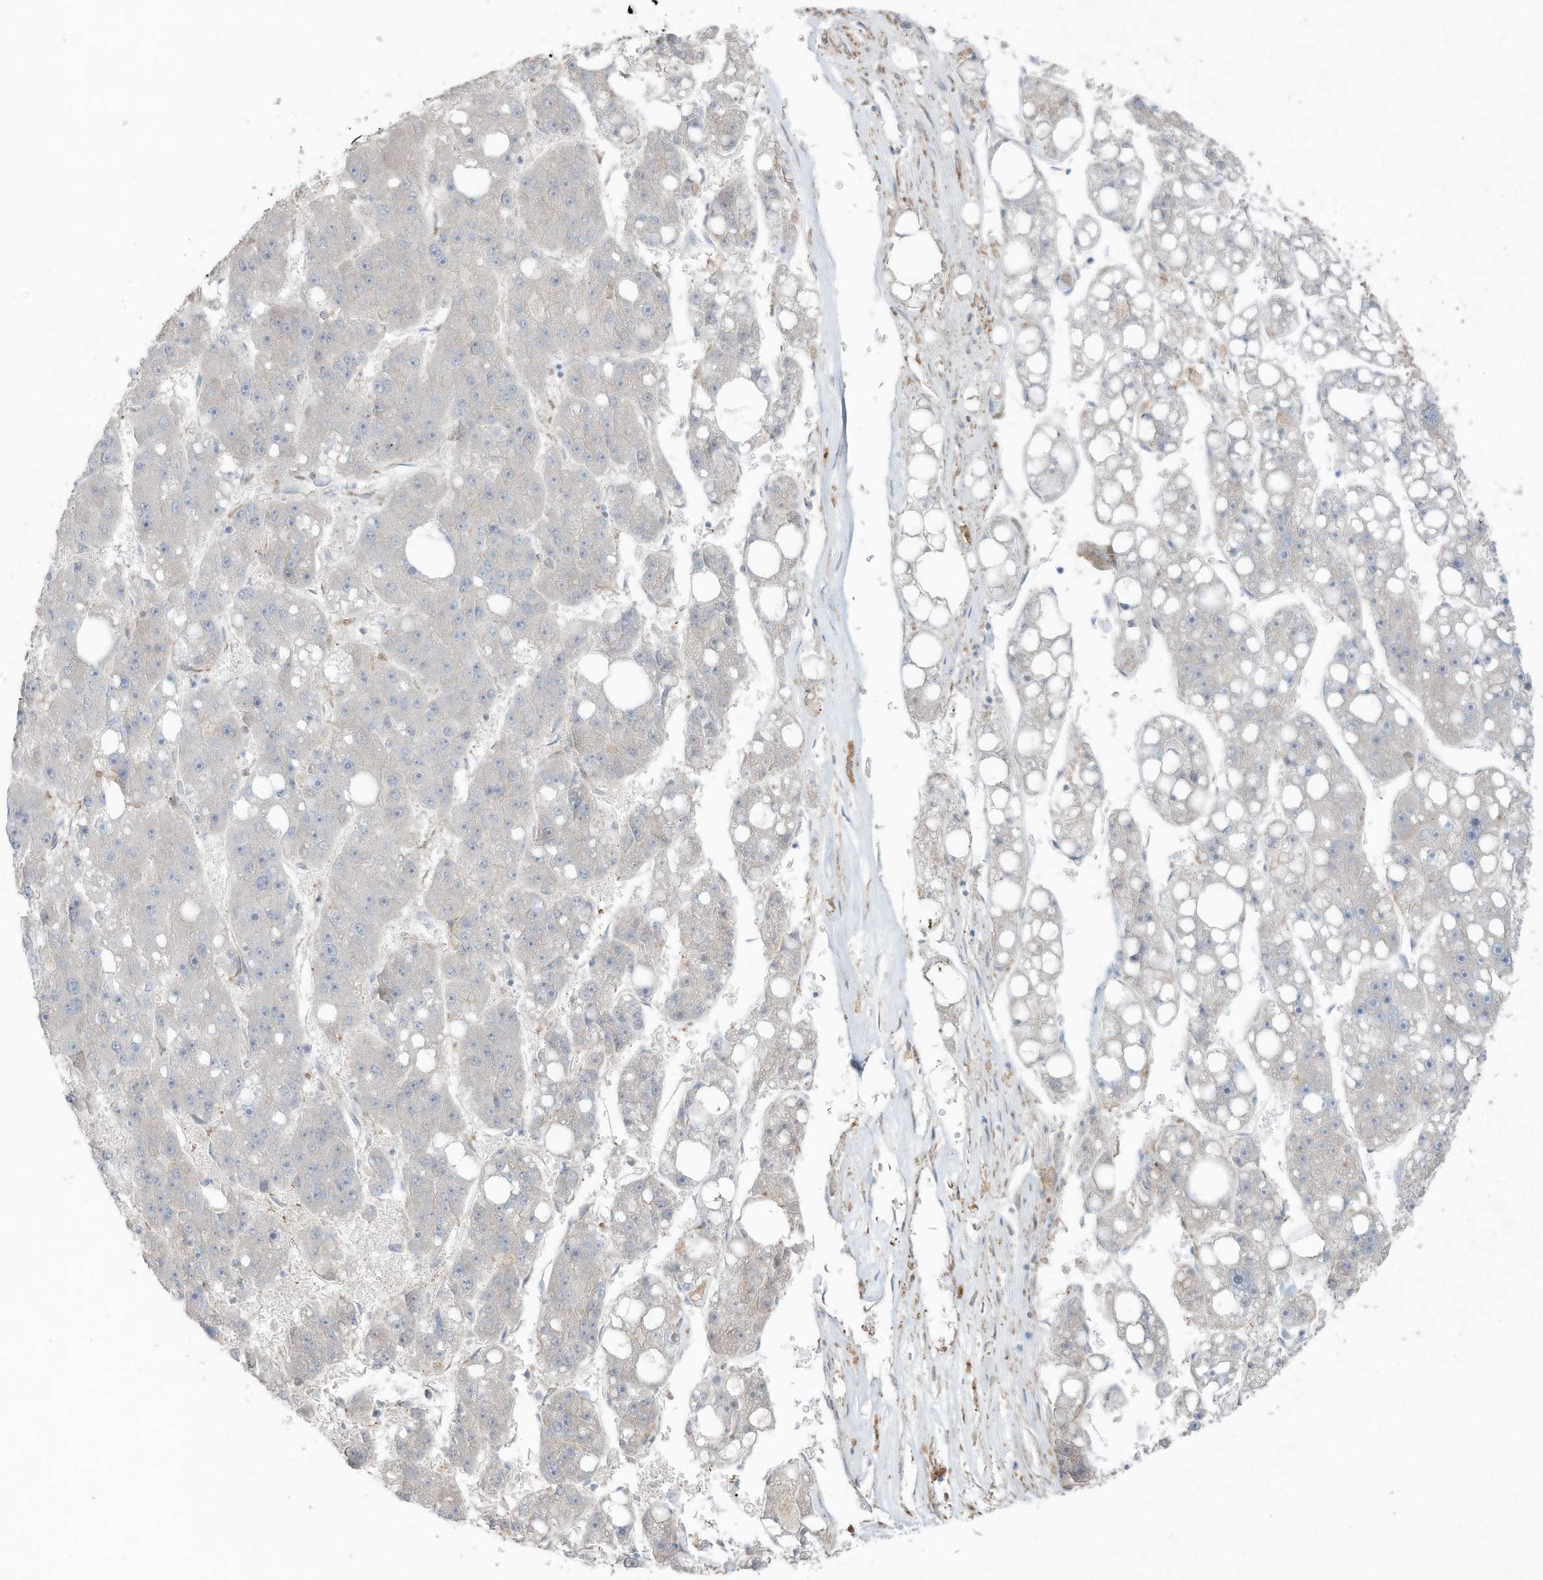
{"staining": {"intensity": "negative", "quantity": "none", "location": "none"}, "tissue": "liver cancer", "cell_type": "Tumor cells", "image_type": "cancer", "snomed": [{"axis": "morphology", "description": "Carcinoma, Hepatocellular, NOS"}, {"axis": "topography", "description": "Liver"}], "caption": "Immunohistochemical staining of liver cancer (hepatocellular carcinoma) displays no significant positivity in tumor cells. (Stains: DAB (3,3'-diaminobenzidine) immunohistochemistry with hematoxylin counter stain, Microscopy: brightfield microscopy at high magnification).", "gene": "SLC17A7", "patient": {"sex": "female", "age": 61}}